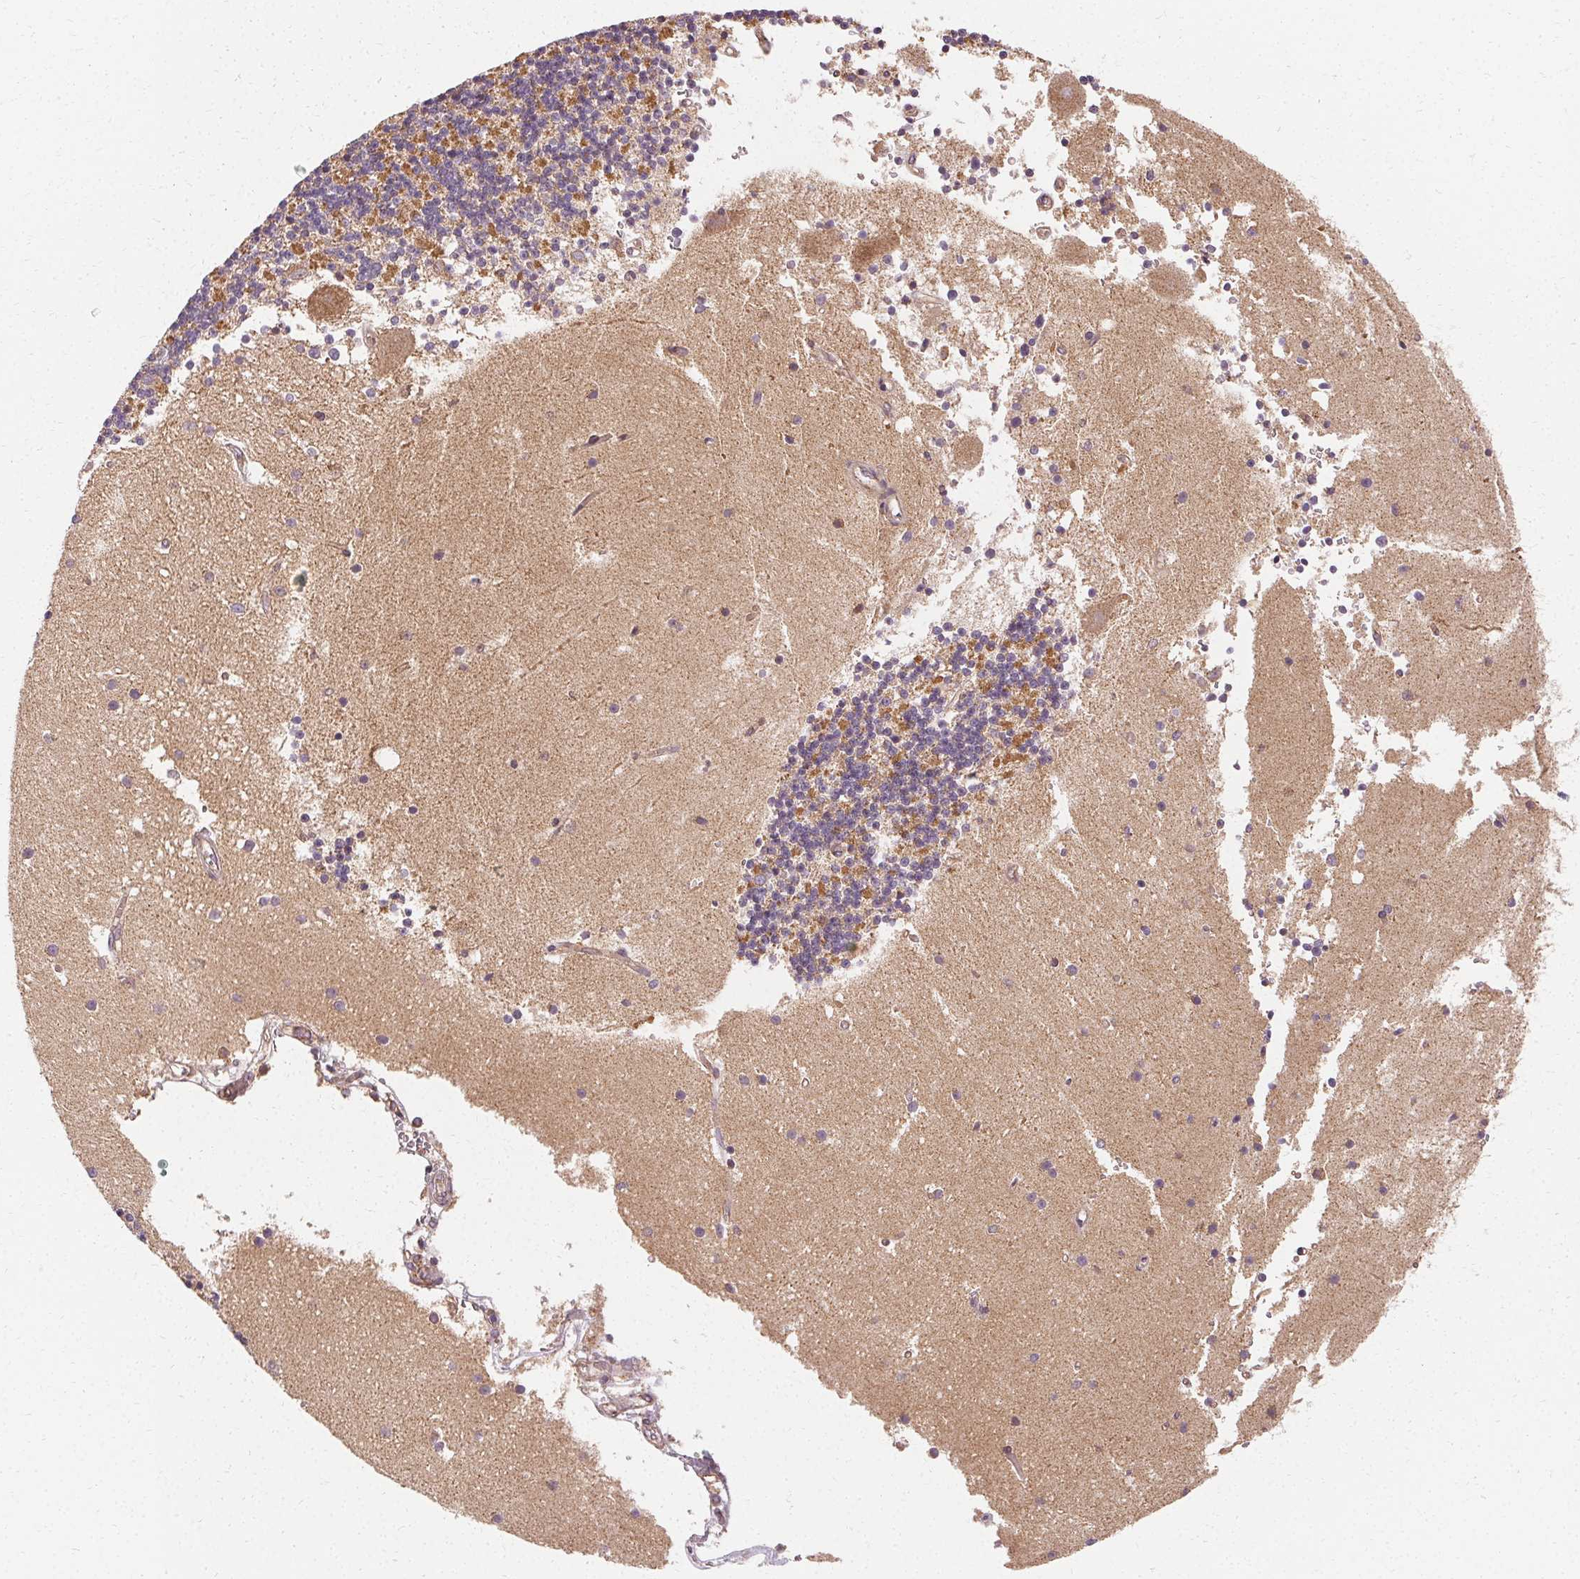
{"staining": {"intensity": "moderate", "quantity": "25%-75%", "location": "cytoplasmic/membranous"}, "tissue": "cerebellum", "cell_type": "Cells in granular layer", "image_type": "normal", "snomed": [{"axis": "morphology", "description": "Normal tissue, NOS"}, {"axis": "topography", "description": "Cerebellum"}], "caption": "About 25%-75% of cells in granular layer in unremarkable human cerebellum display moderate cytoplasmic/membranous protein staining as visualized by brown immunohistochemical staining.", "gene": "APLP1", "patient": {"sex": "male", "age": 54}}